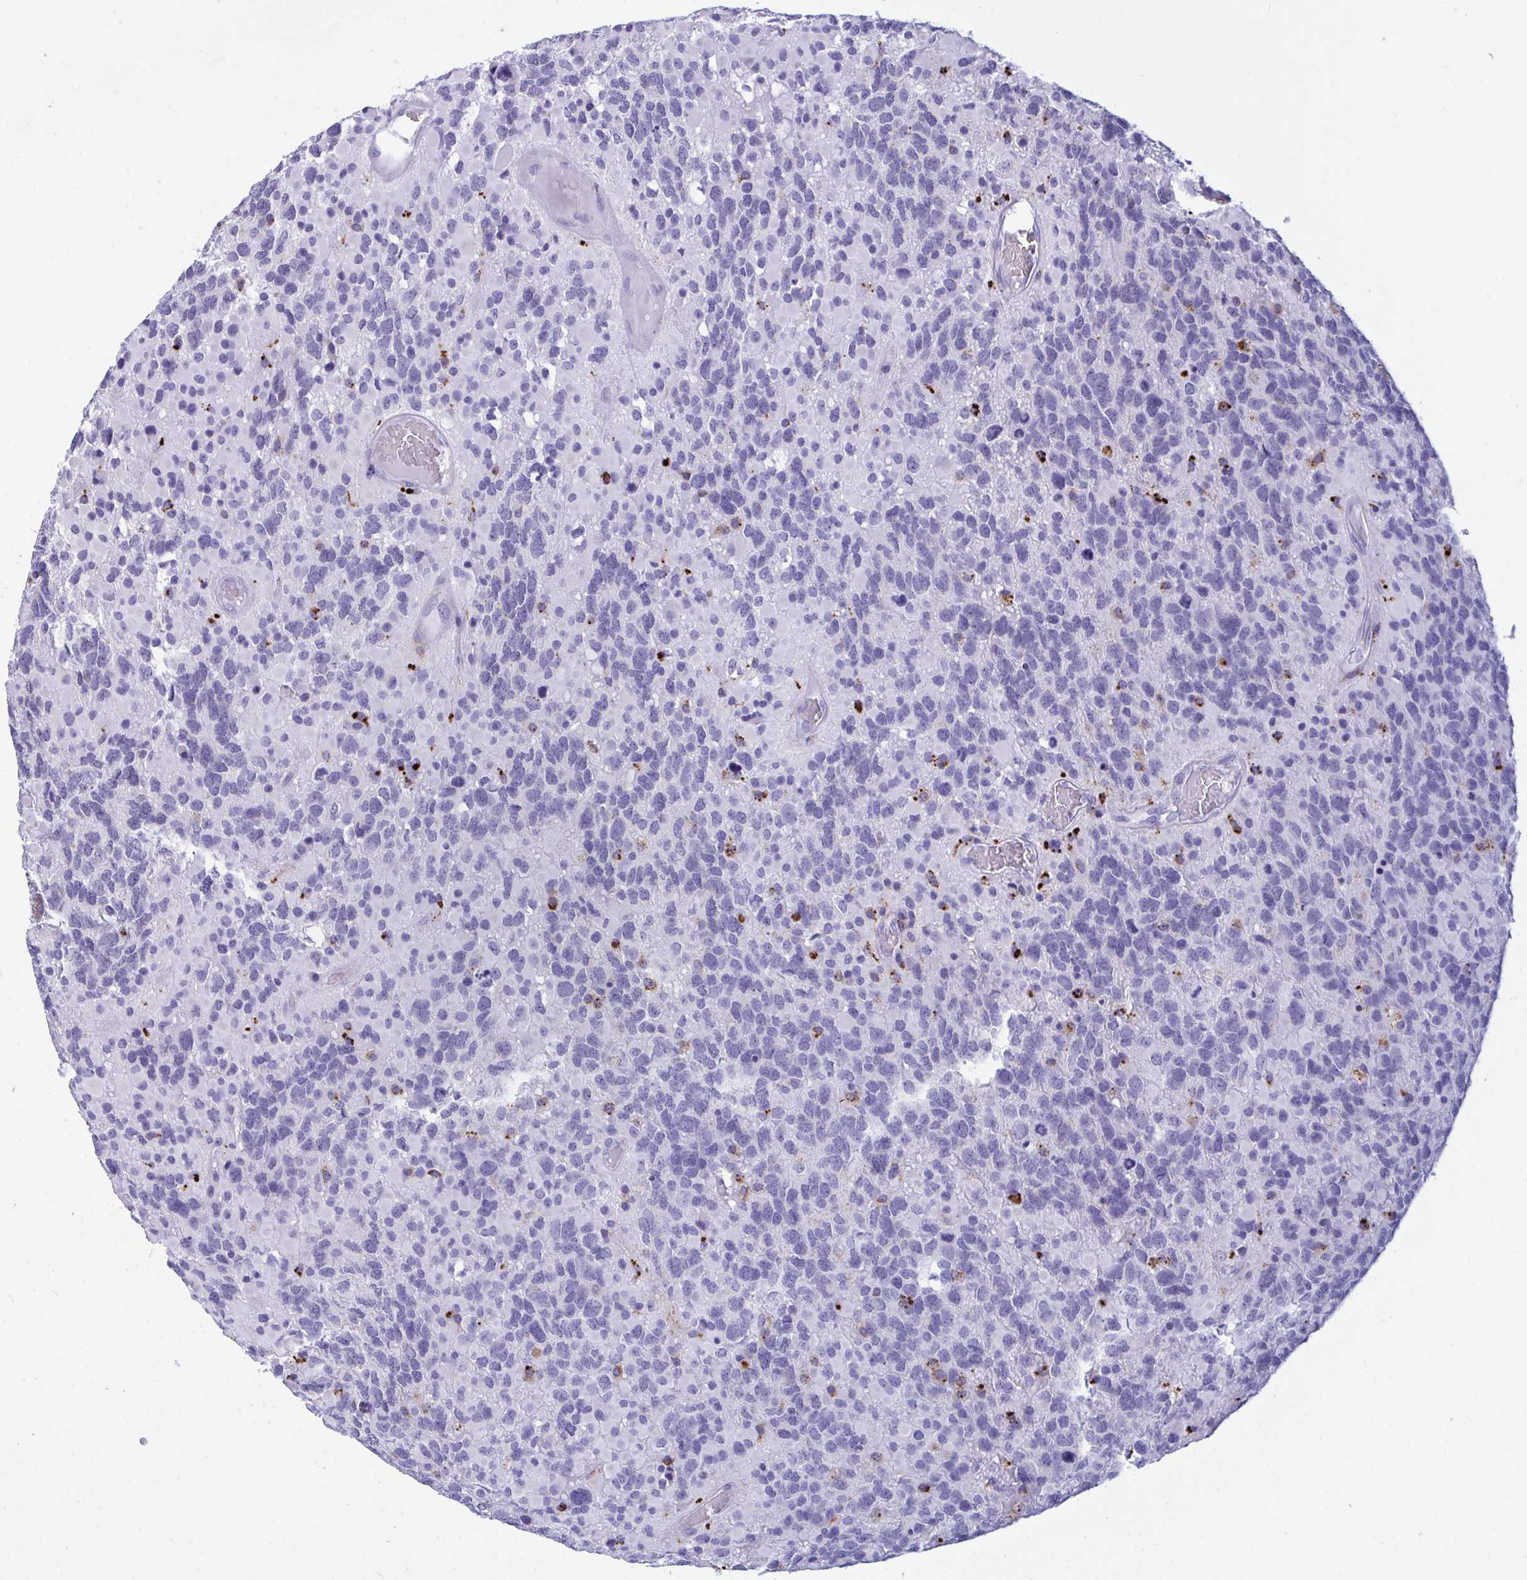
{"staining": {"intensity": "negative", "quantity": "none", "location": "none"}, "tissue": "glioma", "cell_type": "Tumor cells", "image_type": "cancer", "snomed": [{"axis": "morphology", "description": "Glioma, malignant, High grade"}, {"axis": "topography", "description": "Brain"}], "caption": "Tumor cells are negative for protein expression in human glioma.", "gene": "CPVL", "patient": {"sex": "female", "age": 40}}